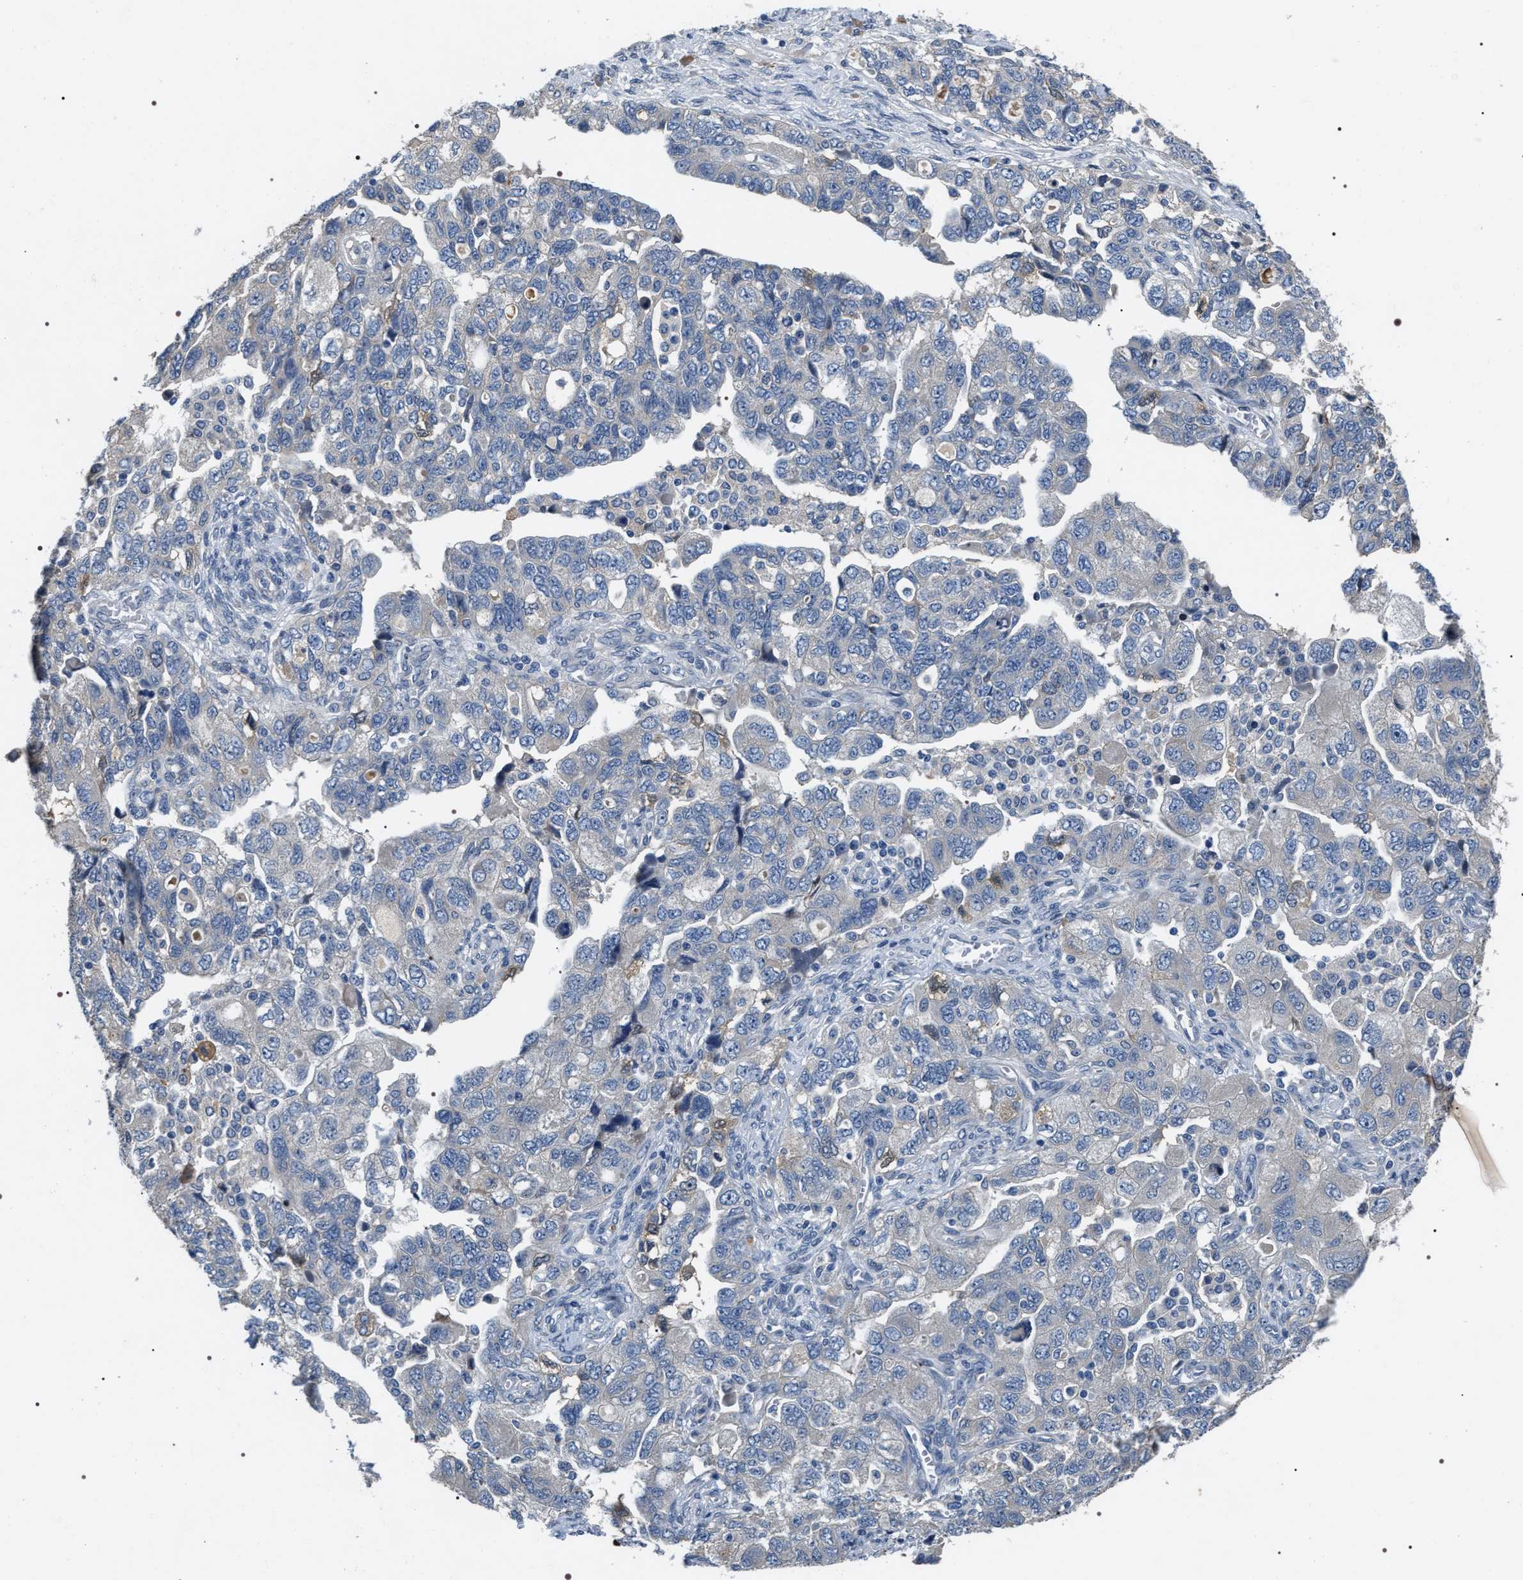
{"staining": {"intensity": "negative", "quantity": "none", "location": "none"}, "tissue": "ovarian cancer", "cell_type": "Tumor cells", "image_type": "cancer", "snomed": [{"axis": "morphology", "description": "Carcinoma, NOS"}, {"axis": "morphology", "description": "Cystadenocarcinoma, serous, NOS"}, {"axis": "topography", "description": "Ovary"}], "caption": "Immunohistochemistry histopathology image of neoplastic tissue: ovarian cancer stained with DAB (3,3'-diaminobenzidine) demonstrates no significant protein expression in tumor cells.", "gene": "IFT81", "patient": {"sex": "female", "age": 69}}